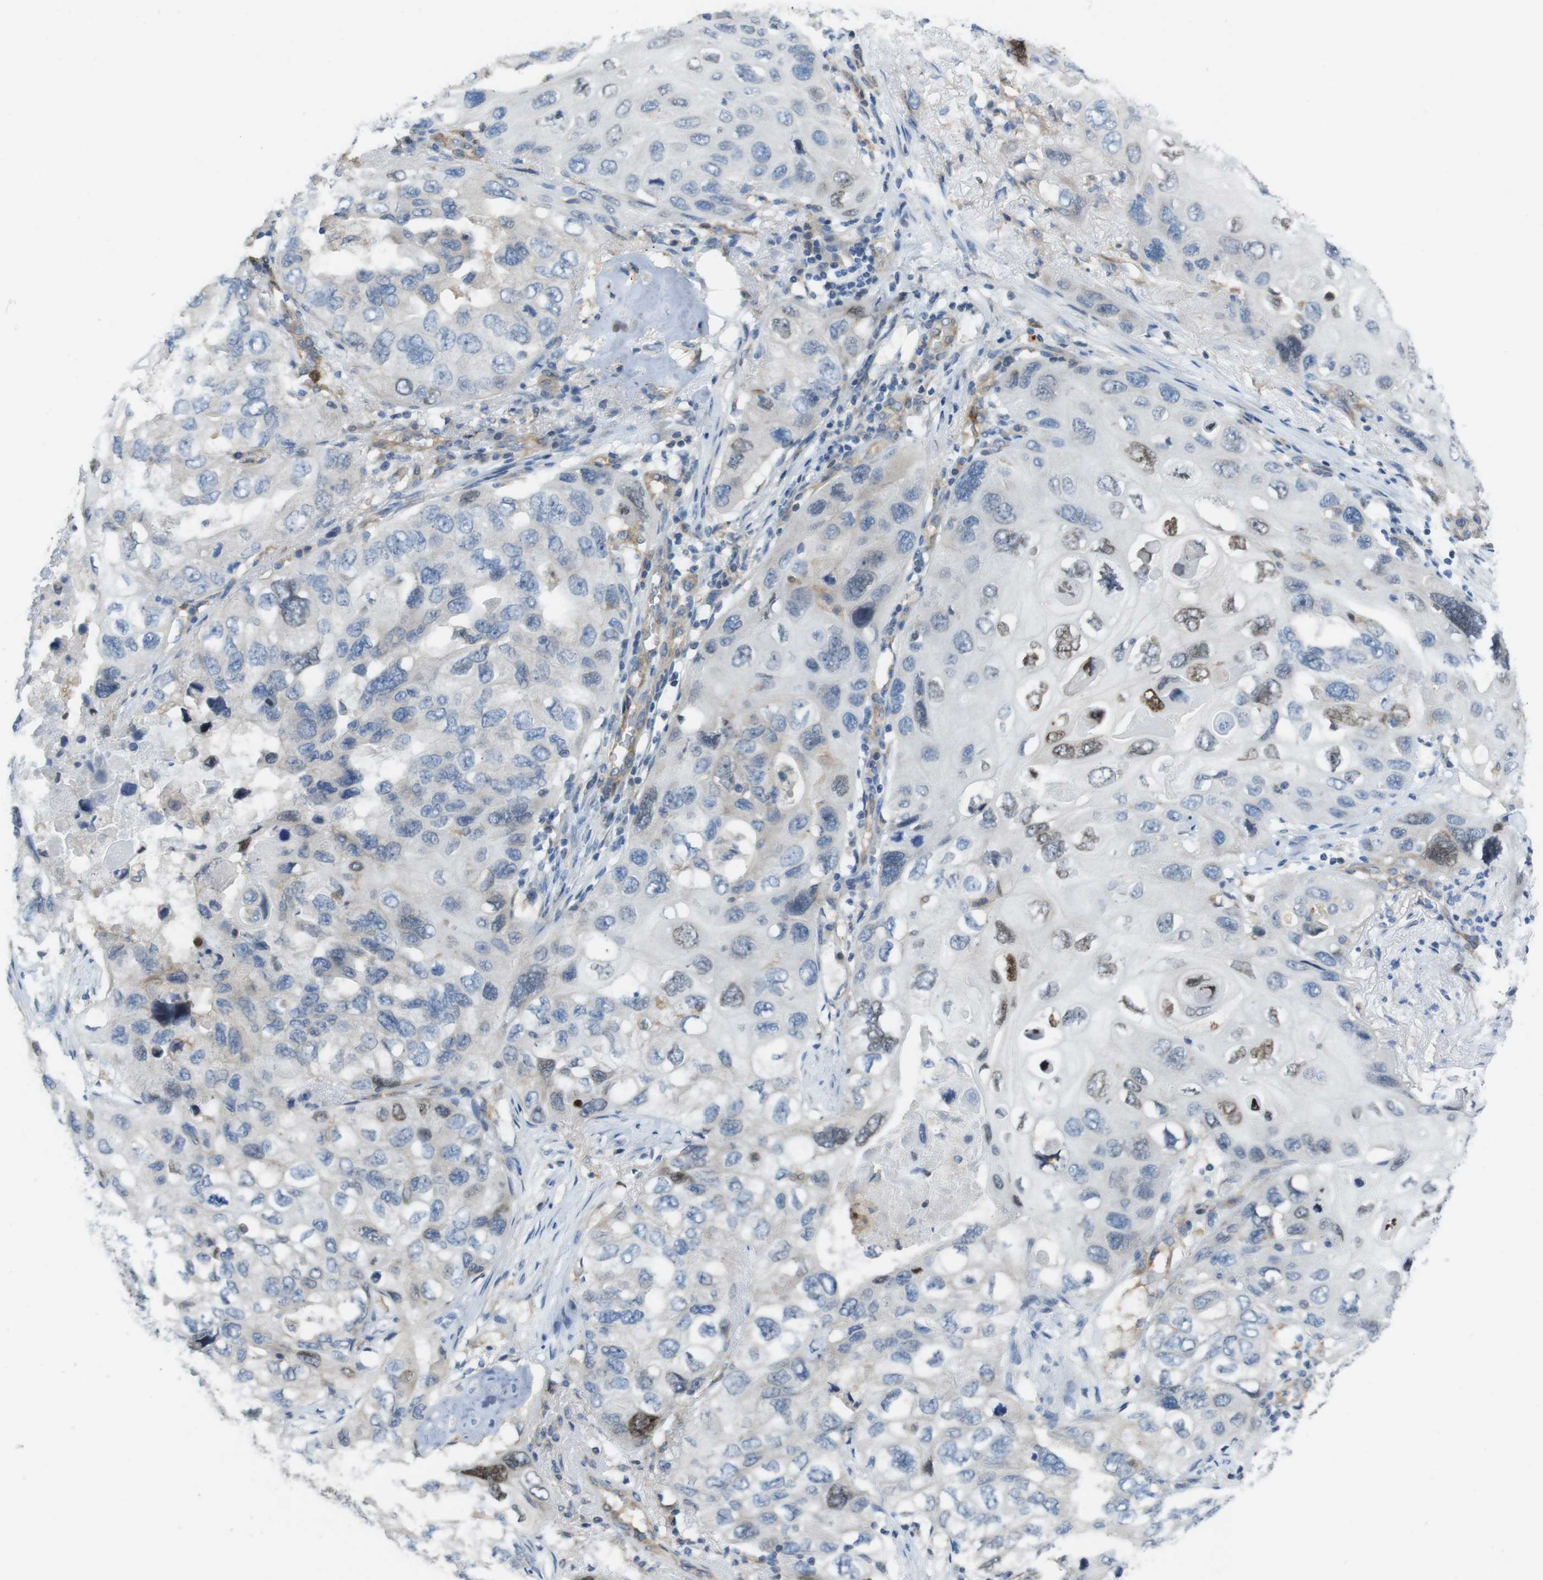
{"staining": {"intensity": "weak", "quantity": "<25%", "location": "nuclear"}, "tissue": "lung cancer", "cell_type": "Tumor cells", "image_type": "cancer", "snomed": [{"axis": "morphology", "description": "Squamous cell carcinoma, NOS"}, {"axis": "topography", "description": "Lung"}], "caption": "DAB (3,3'-diaminobenzidine) immunohistochemical staining of lung cancer (squamous cell carcinoma) shows no significant expression in tumor cells.", "gene": "PCDH10", "patient": {"sex": "female", "age": 73}}